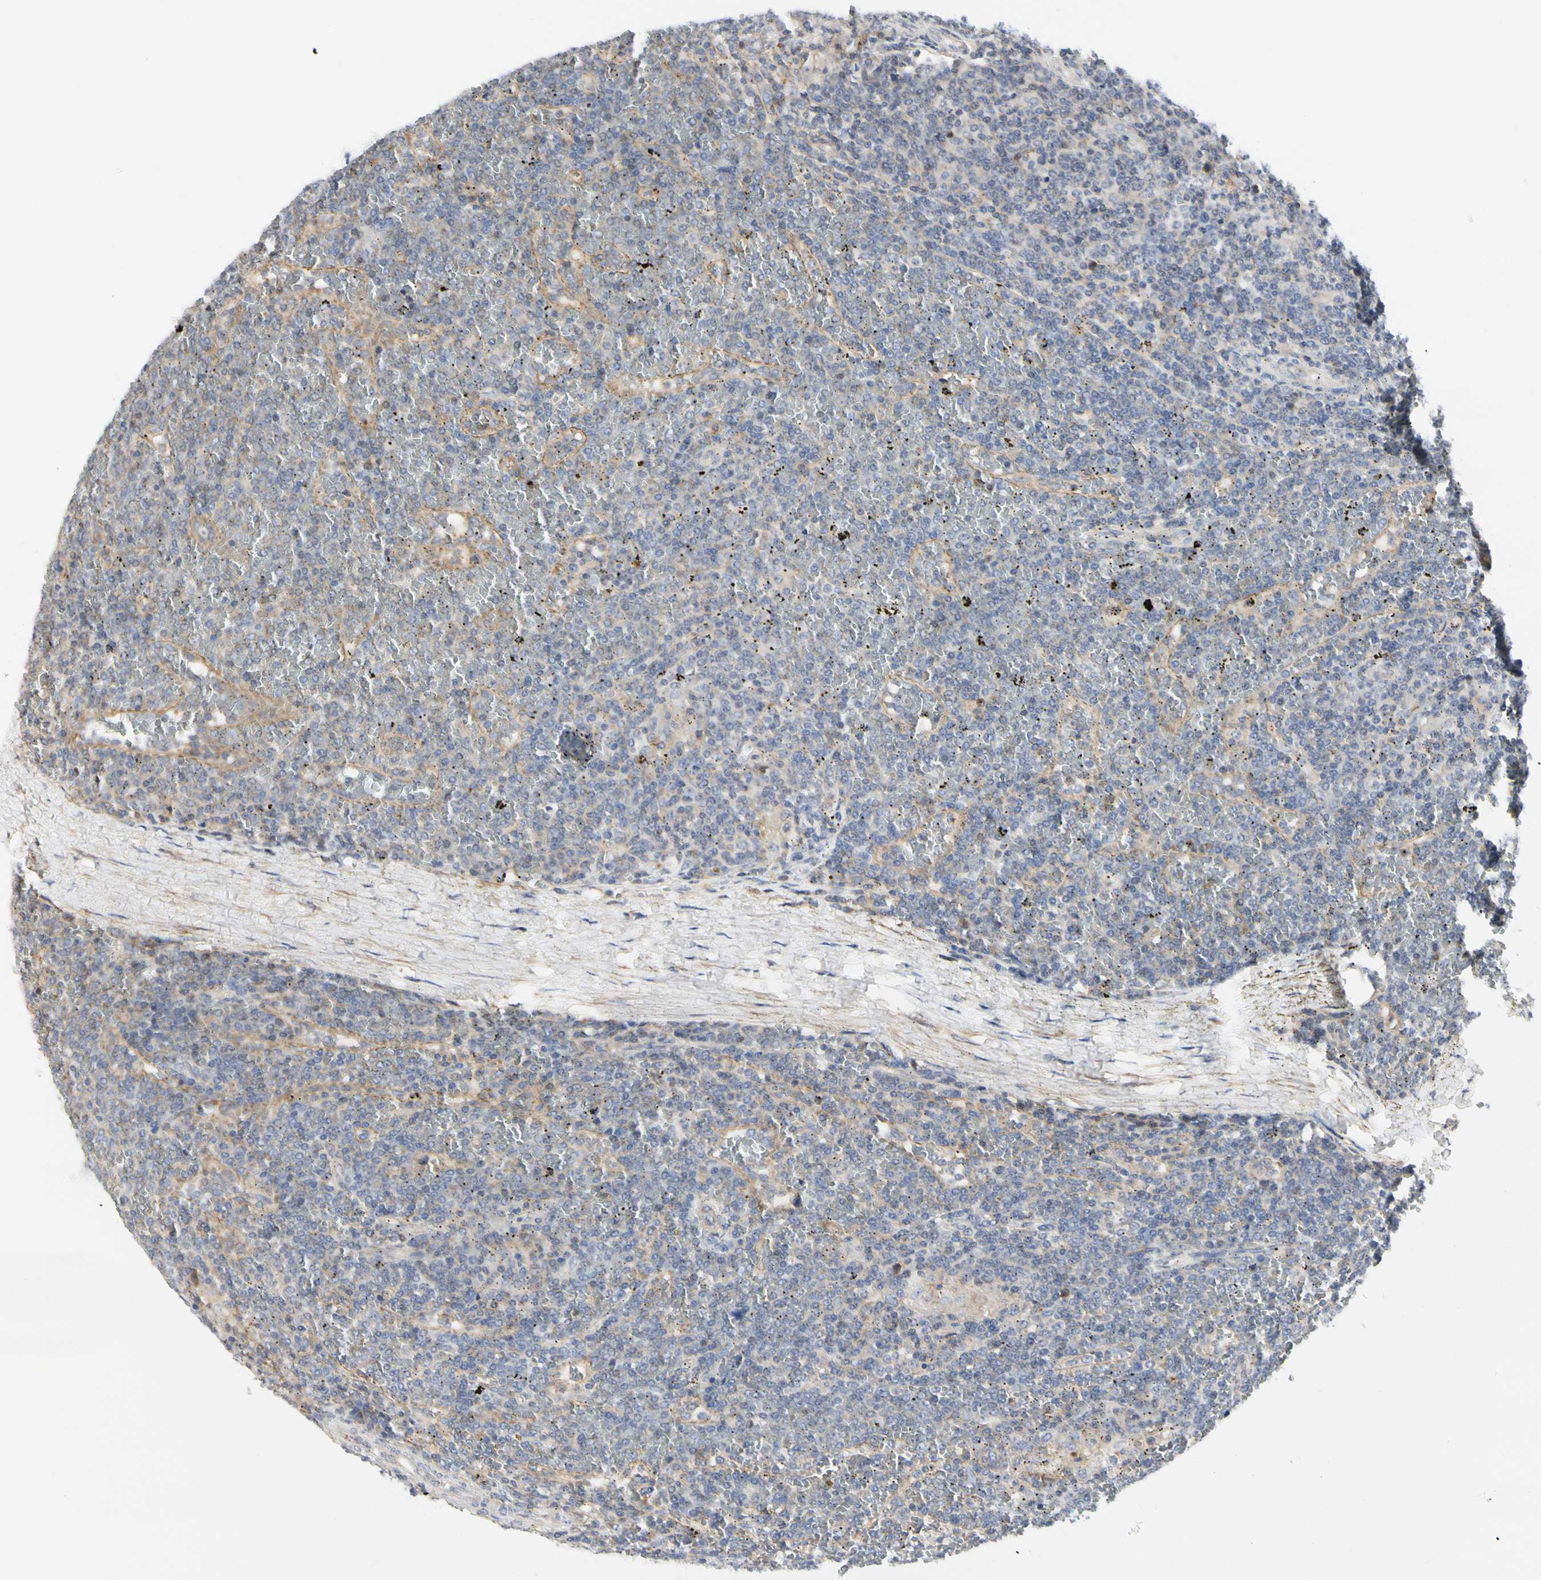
{"staining": {"intensity": "weak", "quantity": "25%-75%", "location": "cytoplasmic/membranous"}, "tissue": "lymphoma", "cell_type": "Tumor cells", "image_type": "cancer", "snomed": [{"axis": "morphology", "description": "Malignant lymphoma, non-Hodgkin's type, Low grade"}, {"axis": "topography", "description": "Spleen"}], "caption": "This histopathology image demonstrates immunohistochemistry (IHC) staining of human malignant lymphoma, non-Hodgkin's type (low-grade), with low weak cytoplasmic/membranous staining in about 25%-75% of tumor cells.", "gene": "SHANK2", "patient": {"sex": "female", "age": 19}}